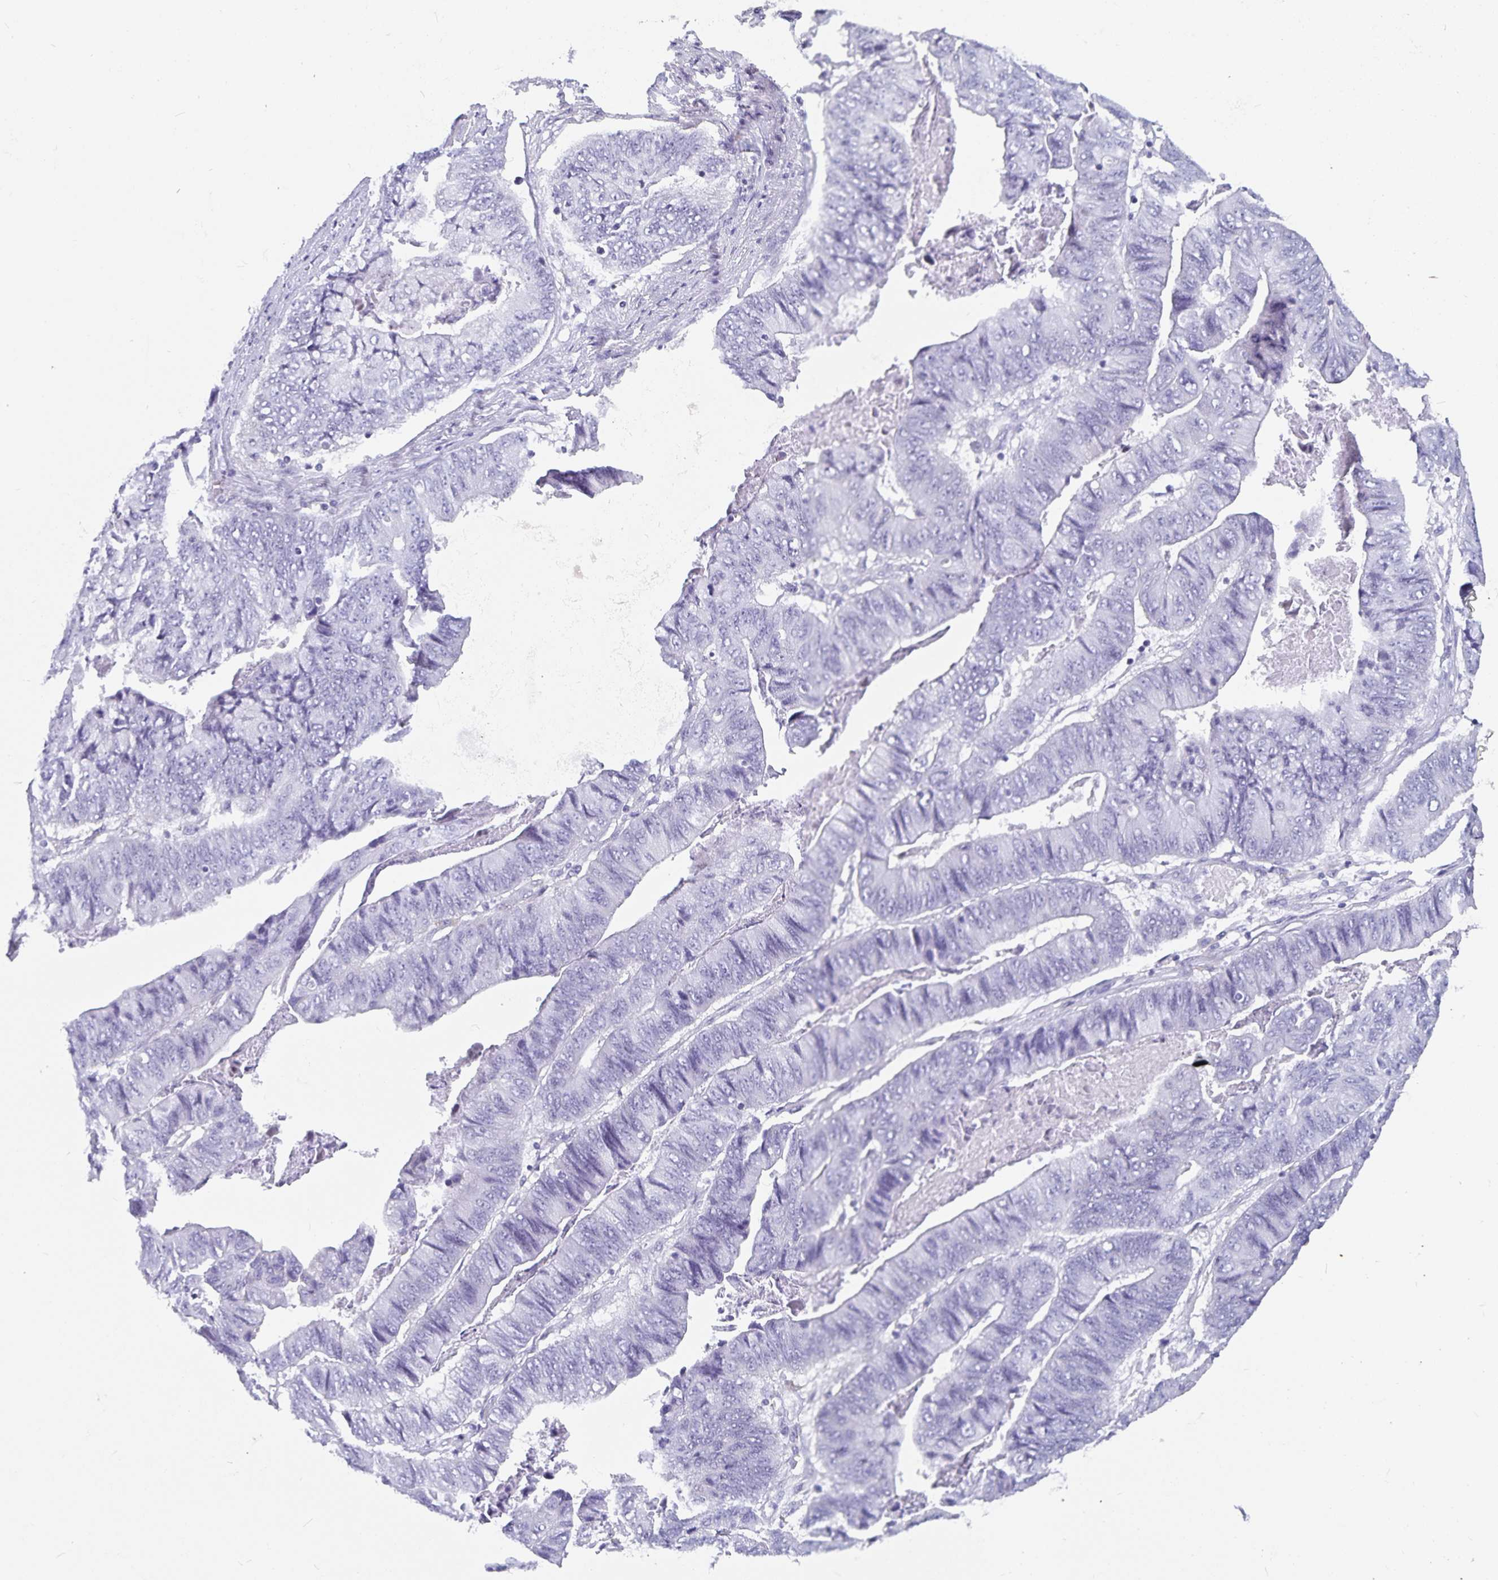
{"staining": {"intensity": "negative", "quantity": "none", "location": "none"}, "tissue": "stomach cancer", "cell_type": "Tumor cells", "image_type": "cancer", "snomed": [{"axis": "morphology", "description": "Adenocarcinoma, NOS"}, {"axis": "topography", "description": "Stomach, lower"}], "caption": "High magnification brightfield microscopy of adenocarcinoma (stomach) stained with DAB (3,3'-diaminobenzidine) (brown) and counterstained with hematoxylin (blue): tumor cells show no significant positivity.", "gene": "PLAC1", "patient": {"sex": "male", "age": 77}}